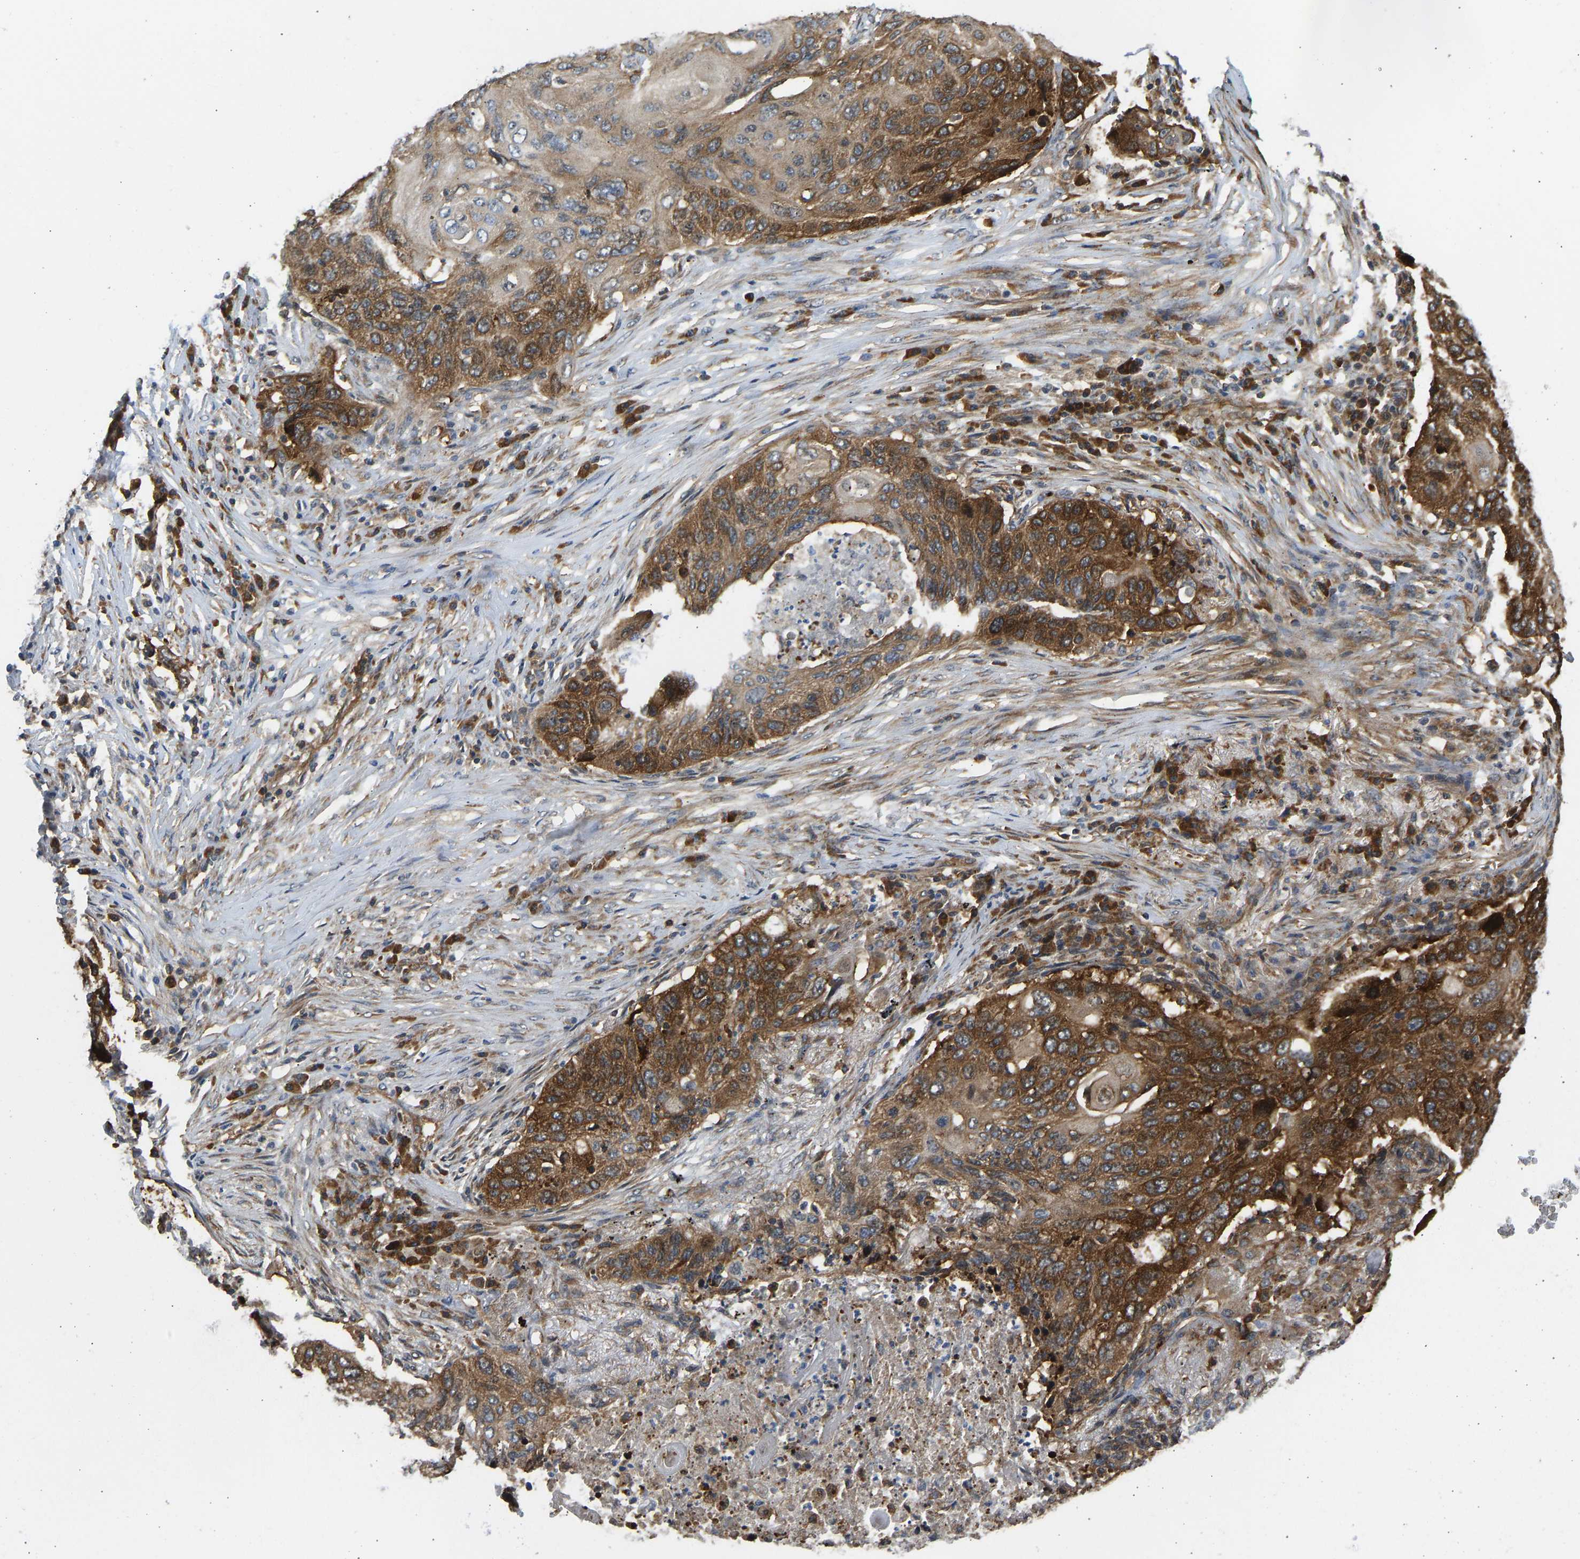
{"staining": {"intensity": "strong", "quantity": ">75%", "location": "cytoplasmic/membranous"}, "tissue": "lung cancer", "cell_type": "Tumor cells", "image_type": "cancer", "snomed": [{"axis": "morphology", "description": "Squamous cell carcinoma, NOS"}, {"axis": "topography", "description": "Lung"}], "caption": "Strong cytoplasmic/membranous expression for a protein is appreciated in approximately >75% of tumor cells of lung cancer (squamous cell carcinoma) using IHC.", "gene": "RASGRF2", "patient": {"sex": "female", "age": 63}}